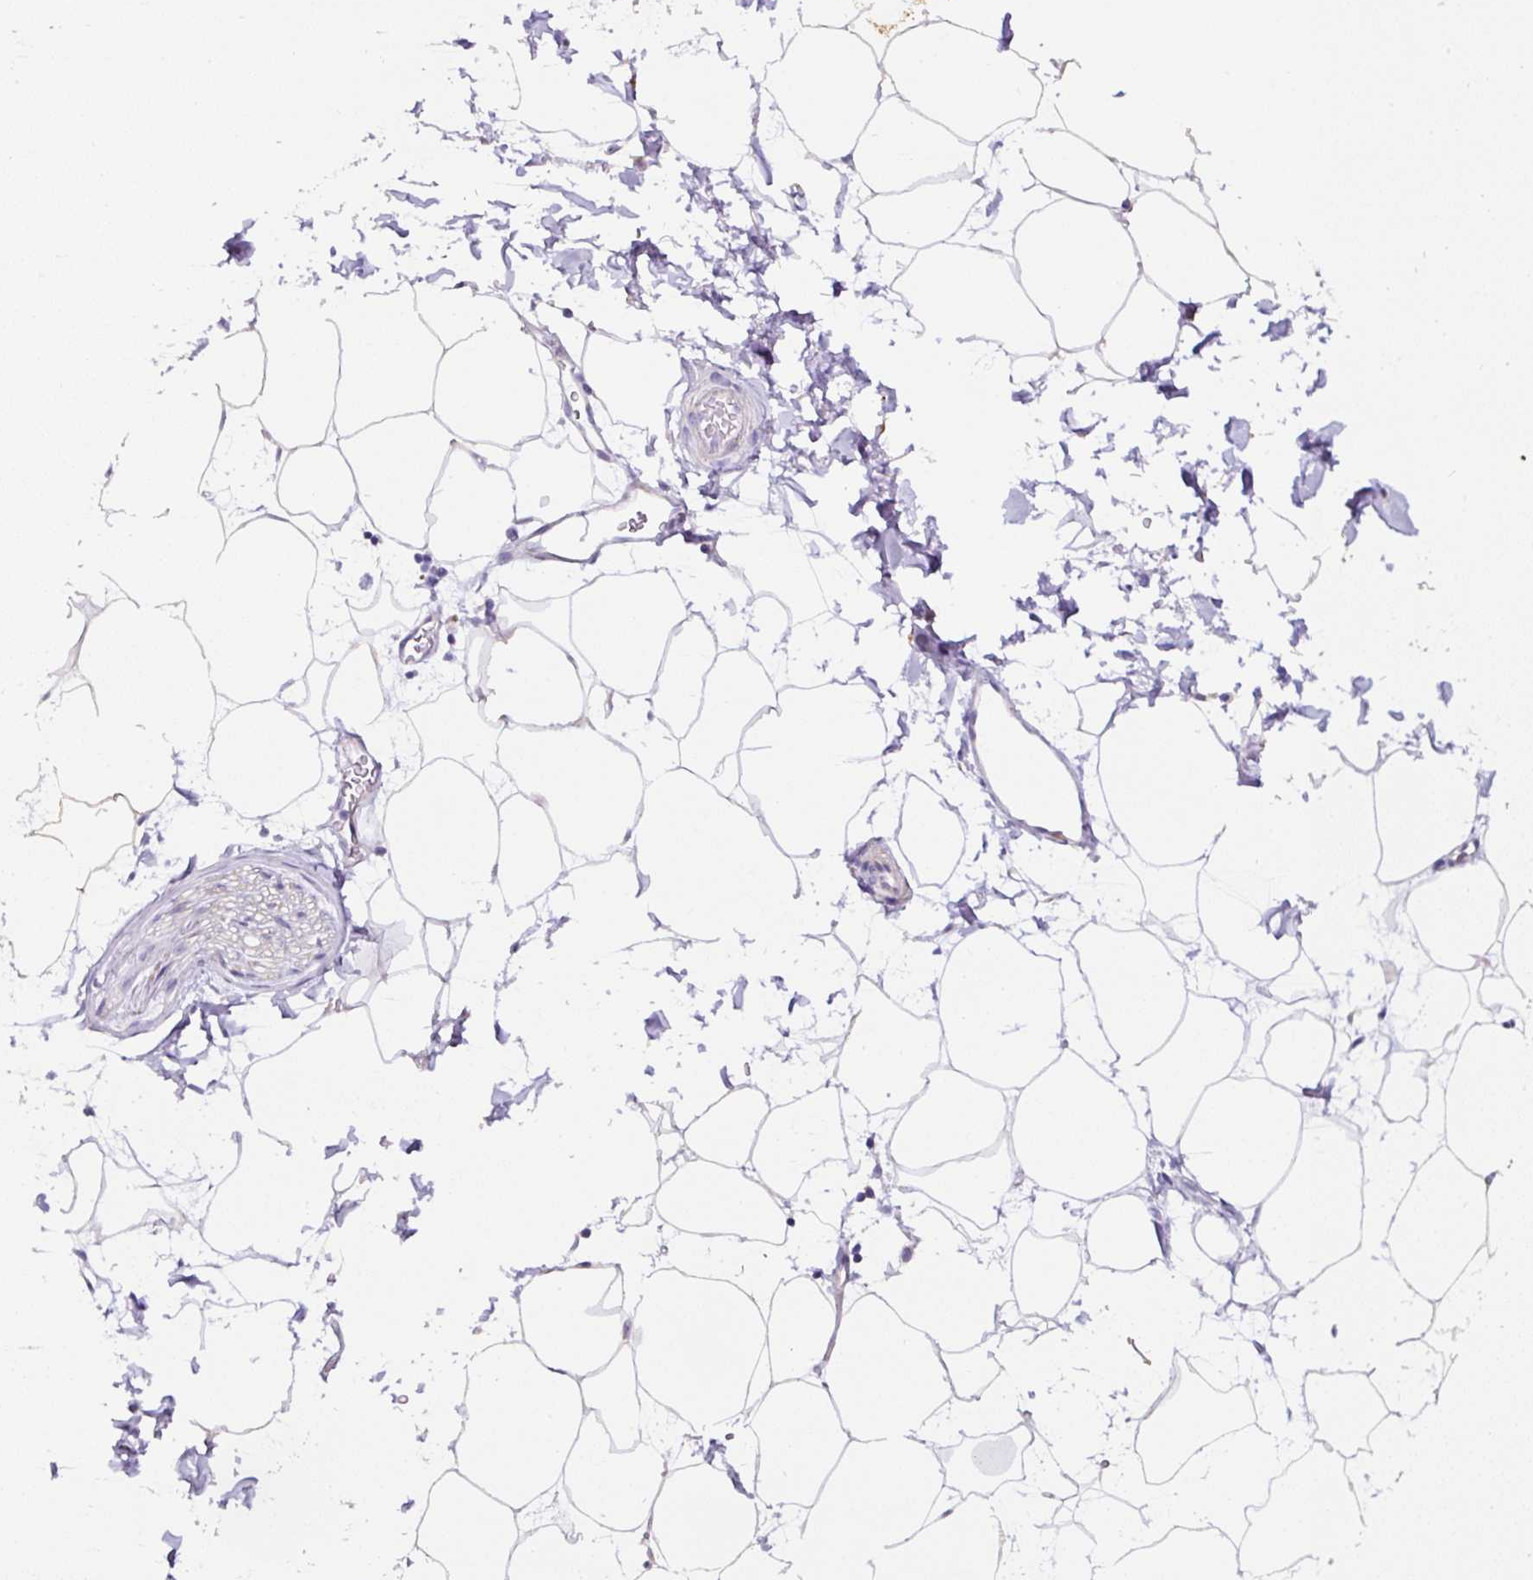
{"staining": {"intensity": "negative", "quantity": "none", "location": "none"}, "tissue": "adipose tissue", "cell_type": "Adipocytes", "image_type": "normal", "snomed": [{"axis": "morphology", "description": "Normal tissue, NOS"}, {"axis": "topography", "description": "Adipose tissue"}, {"axis": "topography", "description": "Vascular tissue"}, {"axis": "topography", "description": "Rectum"}, {"axis": "topography", "description": "Peripheral nerve tissue"}], "caption": "Adipocytes show no significant protein staining in normal adipose tissue. (DAB (3,3'-diaminobenzidine) immunohistochemistry (IHC), high magnification).", "gene": "HPS4", "patient": {"sex": "female", "age": 69}}